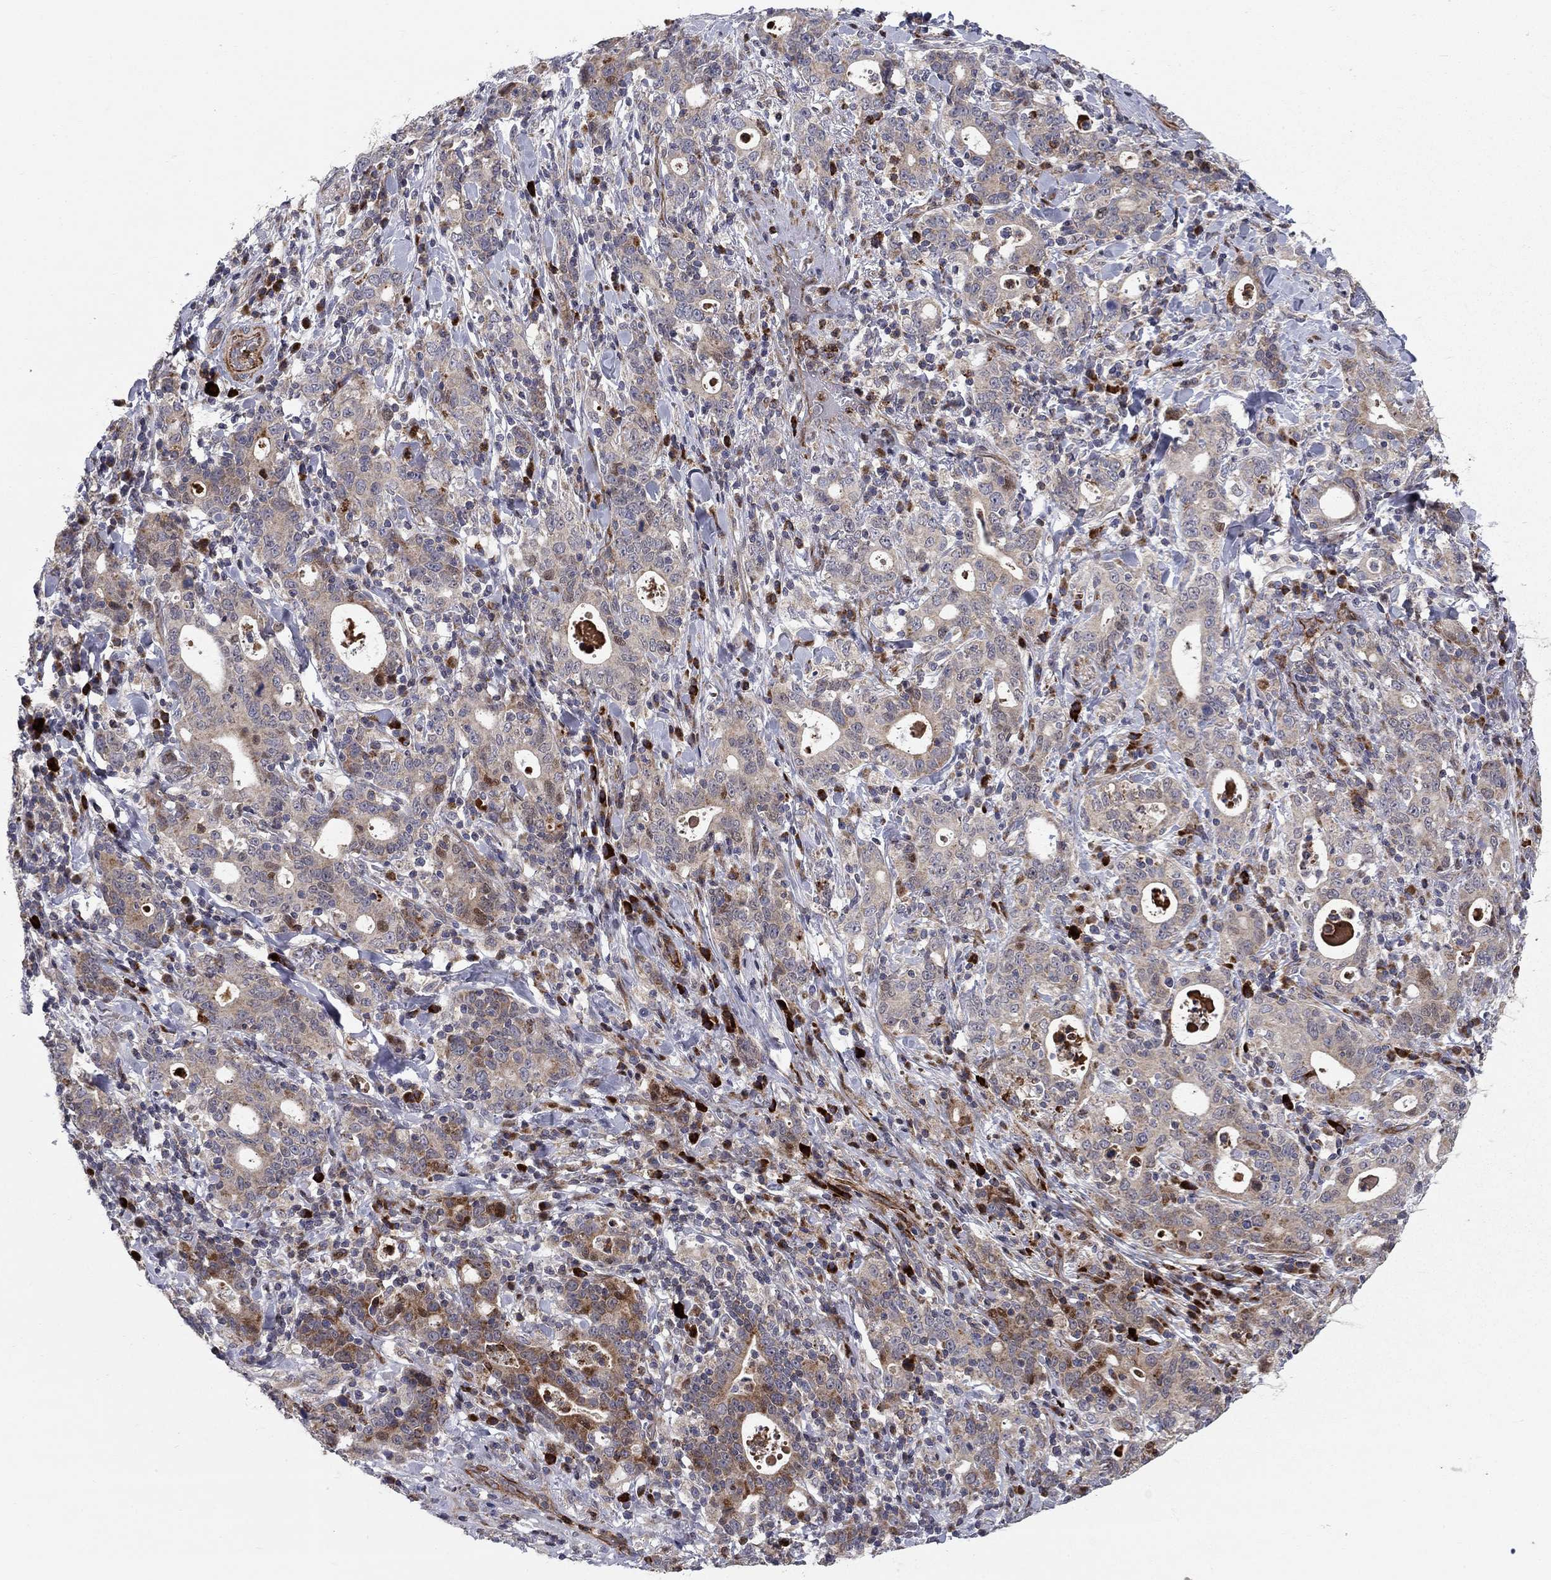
{"staining": {"intensity": "moderate", "quantity": "<25%", "location": "cytoplasmic/membranous"}, "tissue": "stomach cancer", "cell_type": "Tumor cells", "image_type": "cancer", "snomed": [{"axis": "morphology", "description": "Adenocarcinoma, NOS"}, {"axis": "topography", "description": "Stomach"}], "caption": "Stomach cancer was stained to show a protein in brown. There is low levels of moderate cytoplasmic/membranous staining in about <25% of tumor cells.", "gene": "MIOS", "patient": {"sex": "male", "age": 79}}